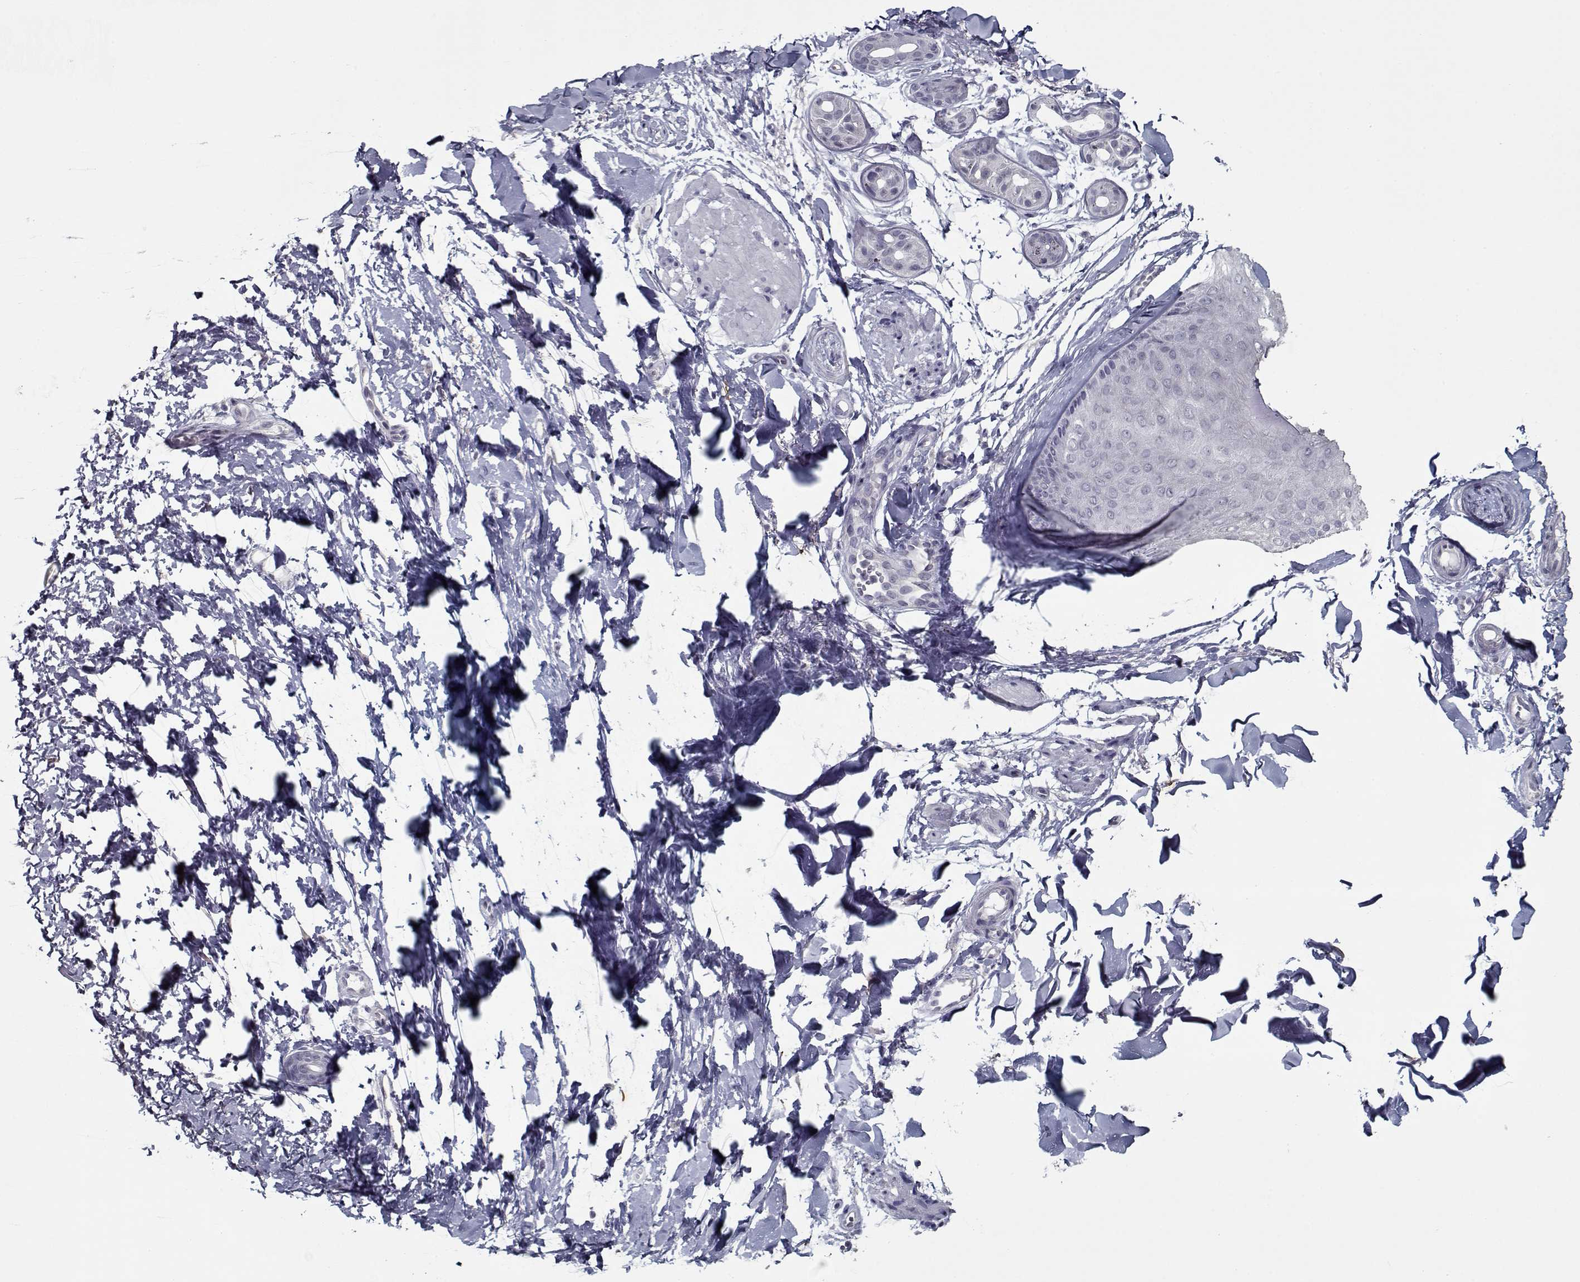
{"staining": {"intensity": "negative", "quantity": "none", "location": "none"}, "tissue": "skin cancer", "cell_type": "Tumor cells", "image_type": "cancer", "snomed": [{"axis": "morphology", "description": "Normal tissue, NOS"}, {"axis": "morphology", "description": "Basal cell carcinoma"}, {"axis": "topography", "description": "Skin"}], "caption": "Protein analysis of basal cell carcinoma (skin) shows no significant staining in tumor cells.", "gene": "SEC16B", "patient": {"sex": "male", "age": 84}}